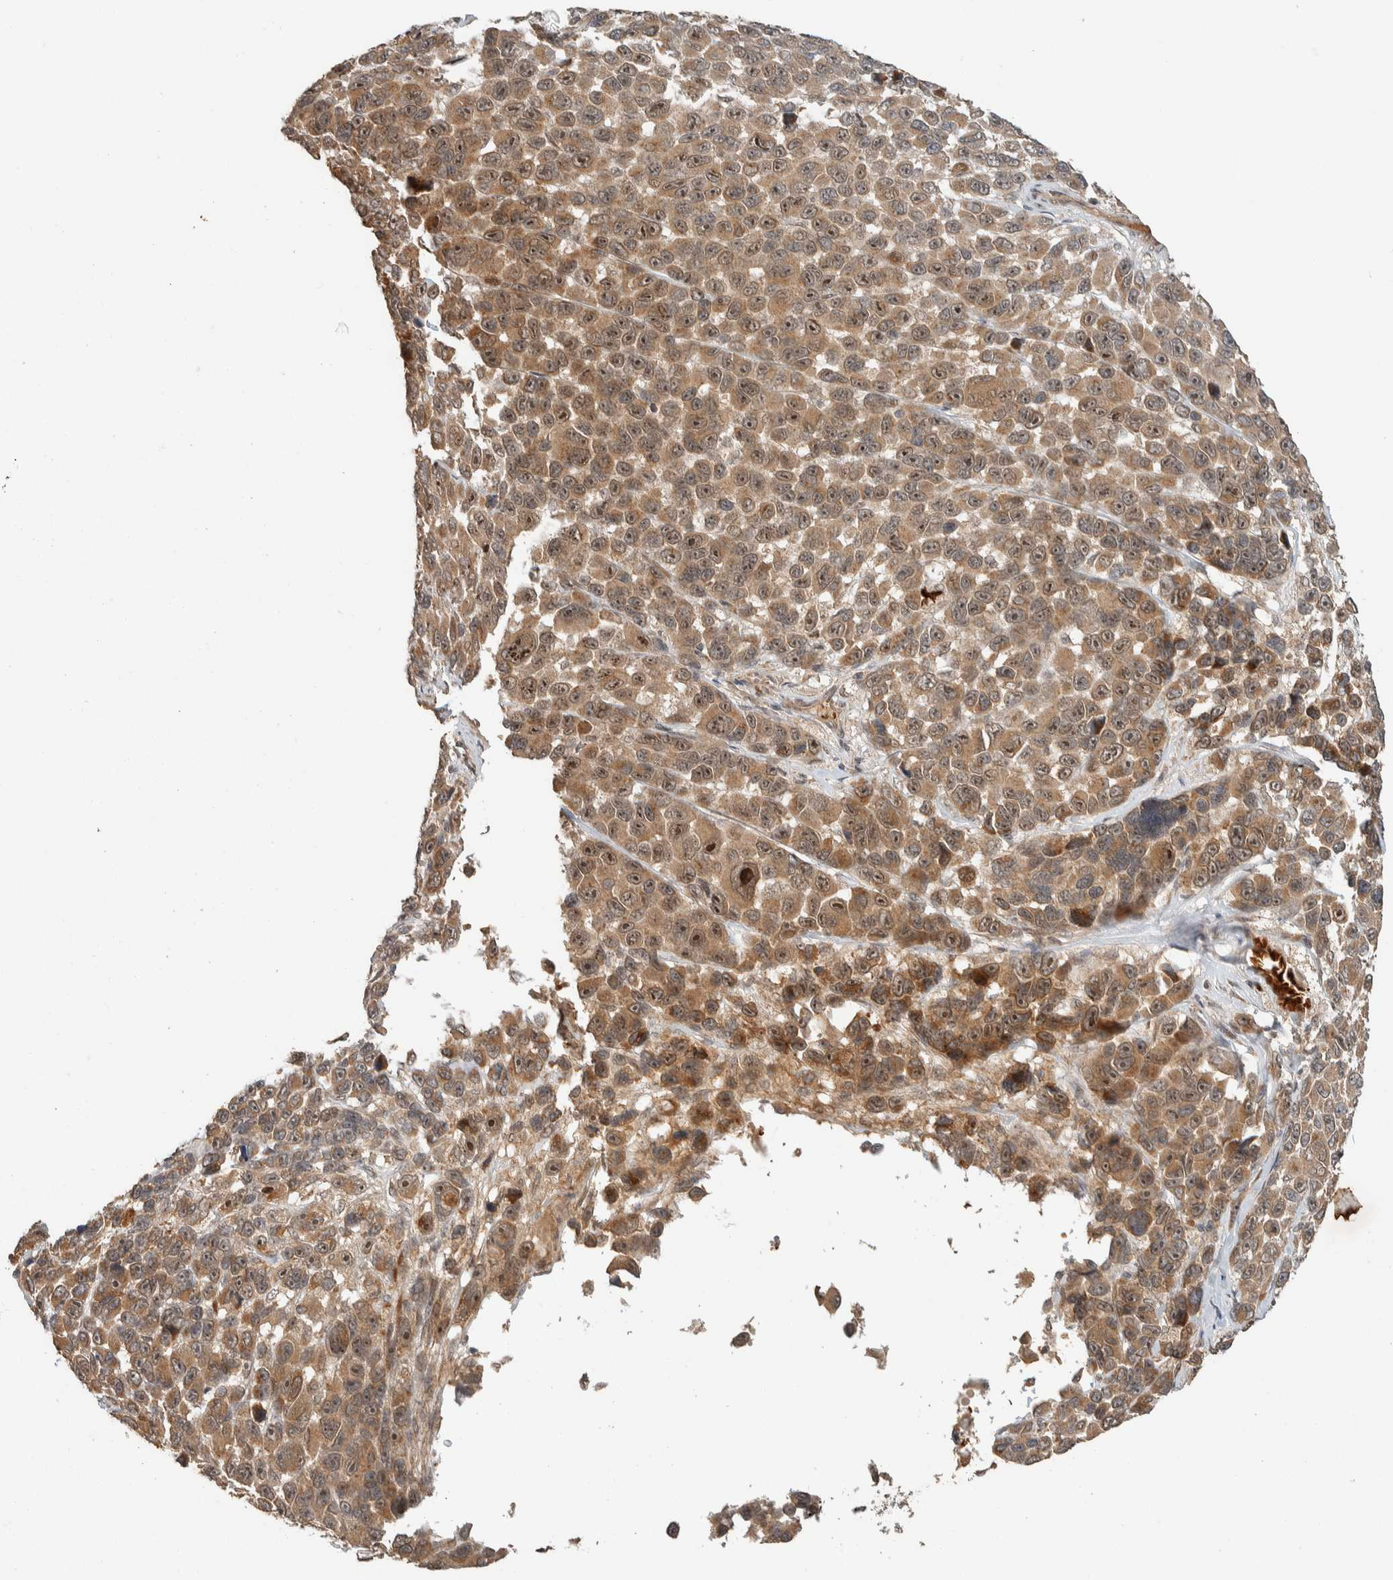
{"staining": {"intensity": "moderate", "quantity": ">75%", "location": "cytoplasmic/membranous,nuclear"}, "tissue": "melanoma", "cell_type": "Tumor cells", "image_type": "cancer", "snomed": [{"axis": "morphology", "description": "Malignant melanoma, NOS"}, {"axis": "topography", "description": "Skin"}], "caption": "Tumor cells display moderate cytoplasmic/membranous and nuclear expression in approximately >75% of cells in malignant melanoma.", "gene": "ZBTB2", "patient": {"sex": "male", "age": 53}}